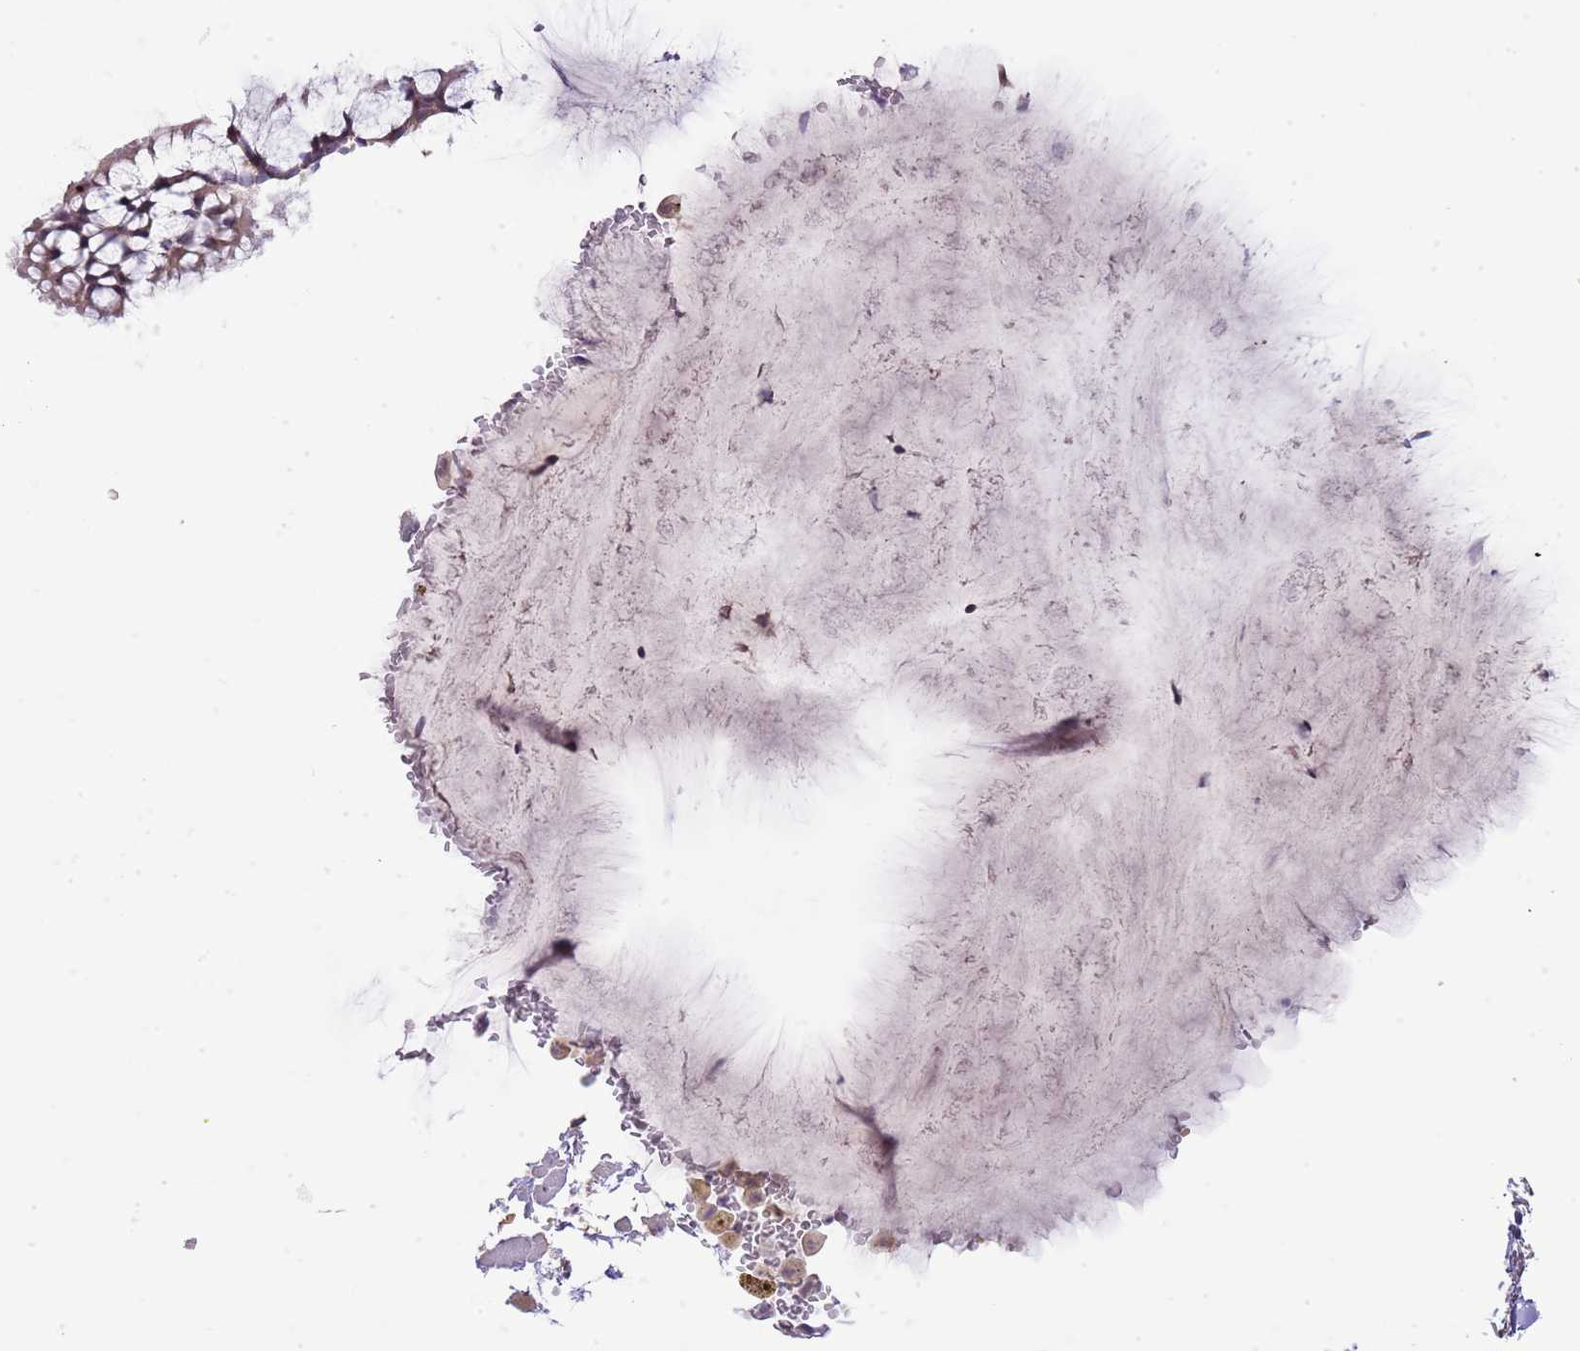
{"staining": {"intensity": "weak", "quantity": "<25%", "location": "cytoplasmic/membranous"}, "tissue": "bronchus", "cell_type": "Respiratory epithelial cells", "image_type": "normal", "snomed": [{"axis": "morphology", "description": "Normal tissue, NOS"}, {"axis": "topography", "description": "Bronchus"}], "caption": "Immunohistochemistry (IHC) micrograph of normal bronchus stained for a protein (brown), which shows no expression in respiratory epithelial cells. (Stains: DAB (3,3'-diaminobenzidine) IHC with hematoxylin counter stain, Microscopy: brightfield microscopy at high magnification).", "gene": "RFK", "patient": {"sex": "male", "age": 65}}